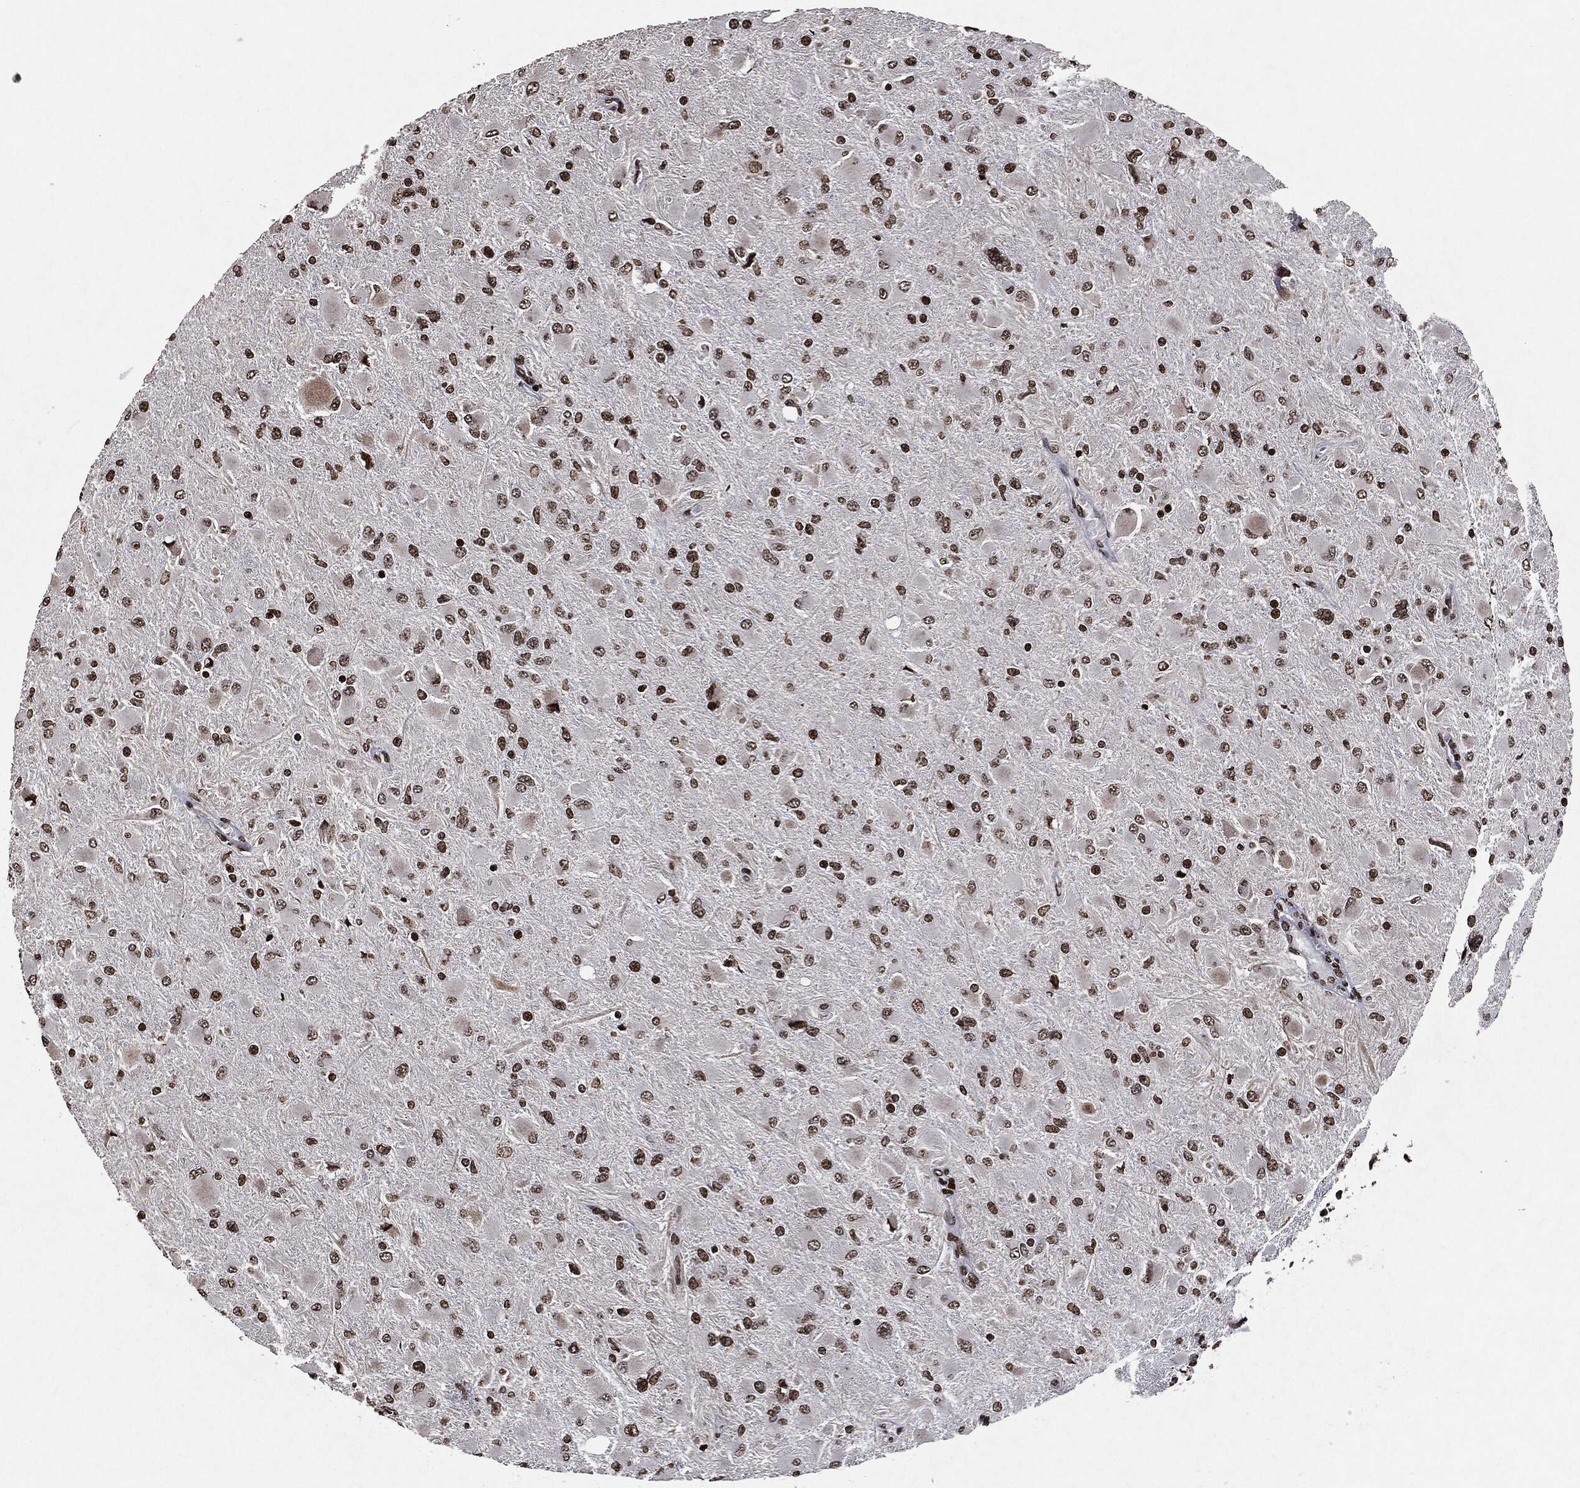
{"staining": {"intensity": "strong", "quantity": ">75%", "location": "nuclear"}, "tissue": "glioma", "cell_type": "Tumor cells", "image_type": "cancer", "snomed": [{"axis": "morphology", "description": "Glioma, malignant, High grade"}, {"axis": "topography", "description": "Cerebral cortex"}], "caption": "A brown stain shows strong nuclear expression of a protein in human glioma tumor cells.", "gene": "JUN", "patient": {"sex": "female", "age": 36}}